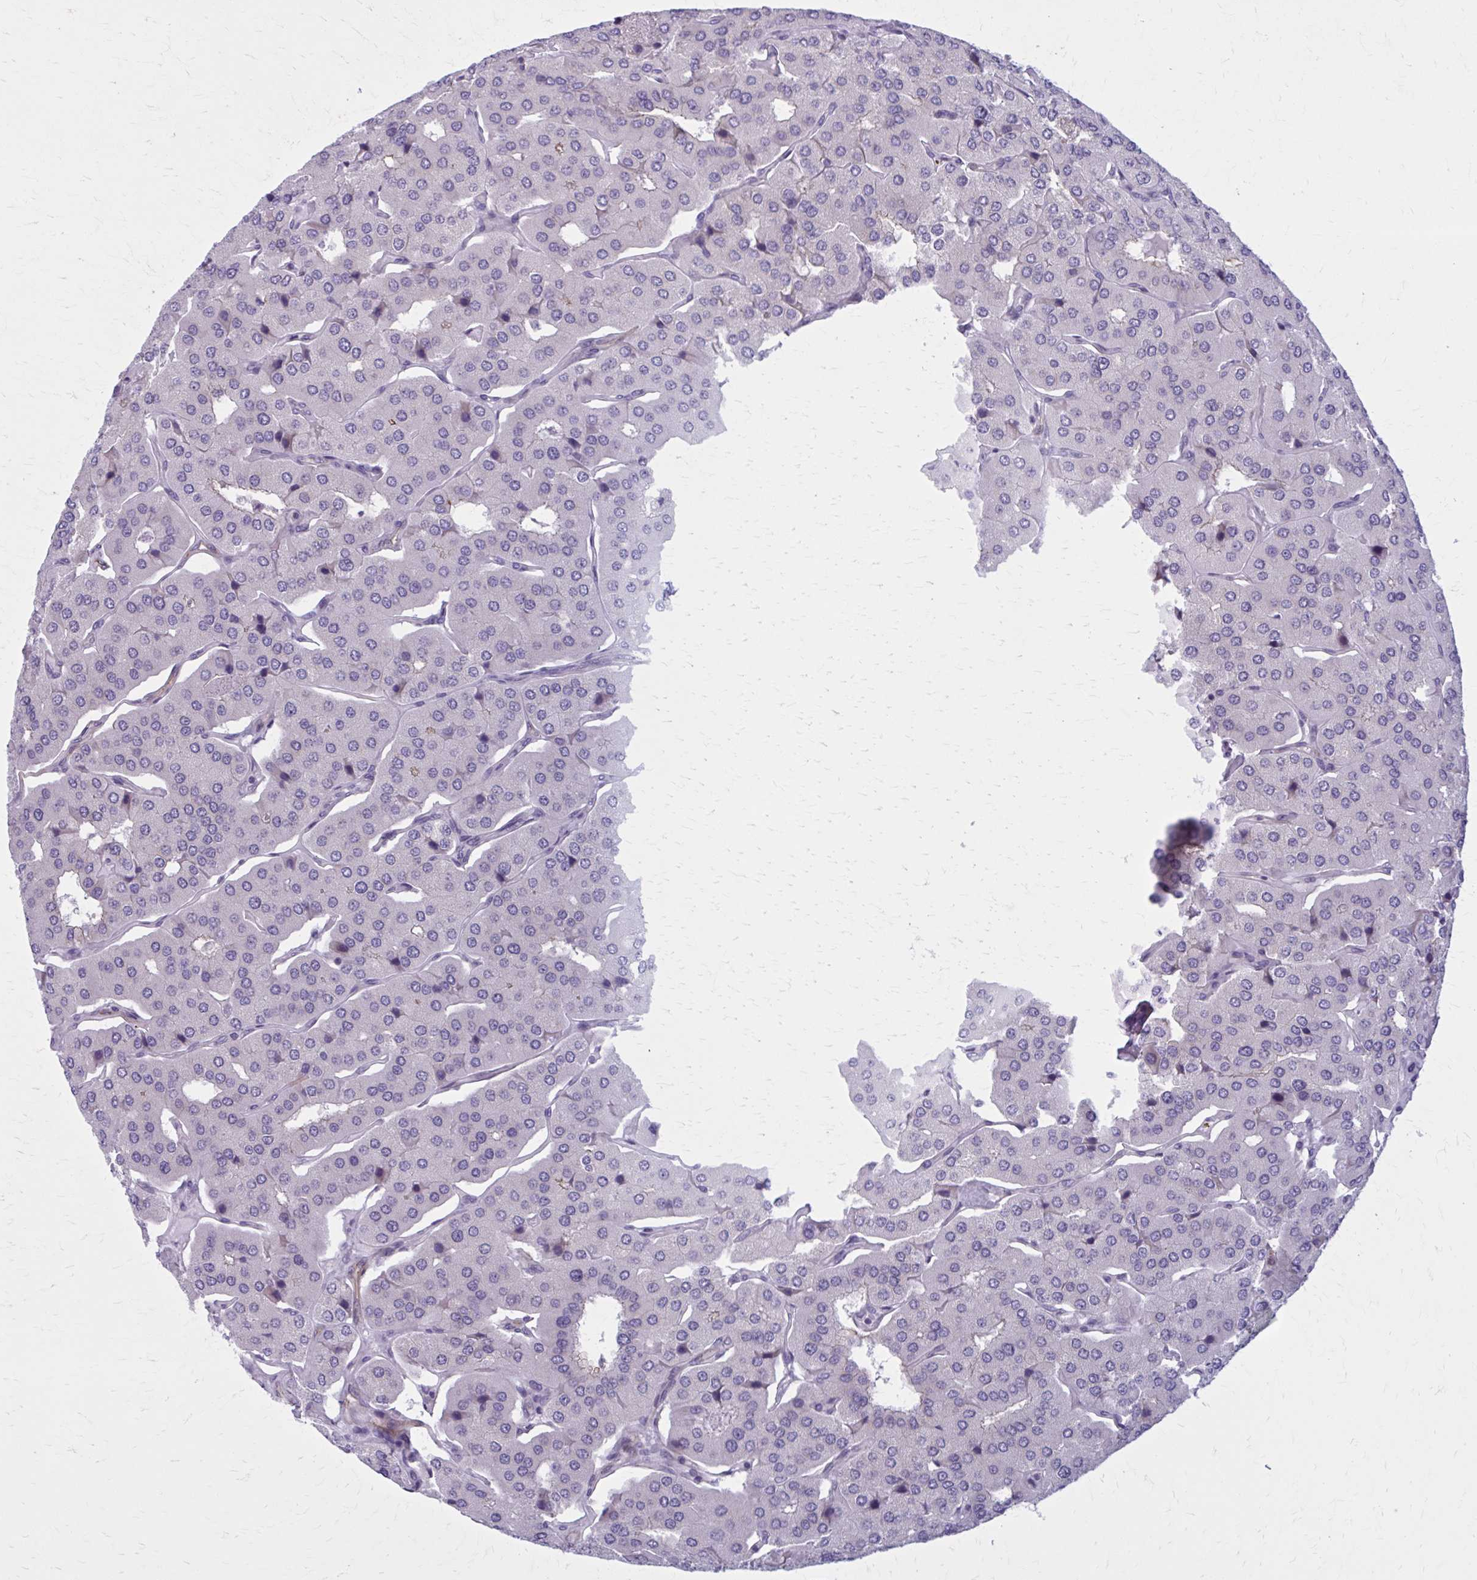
{"staining": {"intensity": "negative", "quantity": "none", "location": "none"}, "tissue": "parathyroid gland", "cell_type": "Glandular cells", "image_type": "normal", "snomed": [{"axis": "morphology", "description": "Normal tissue, NOS"}, {"axis": "morphology", "description": "Adenoma, NOS"}, {"axis": "topography", "description": "Parathyroid gland"}], "caption": "Immunohistochemistry micrograph of benign parathyroid gland: parathyroid gland stained with DAB displays no significant protein expression in glandular cells.", "gene": "ZDHHC7", "patient": {"sex": "female", "age": 86}}